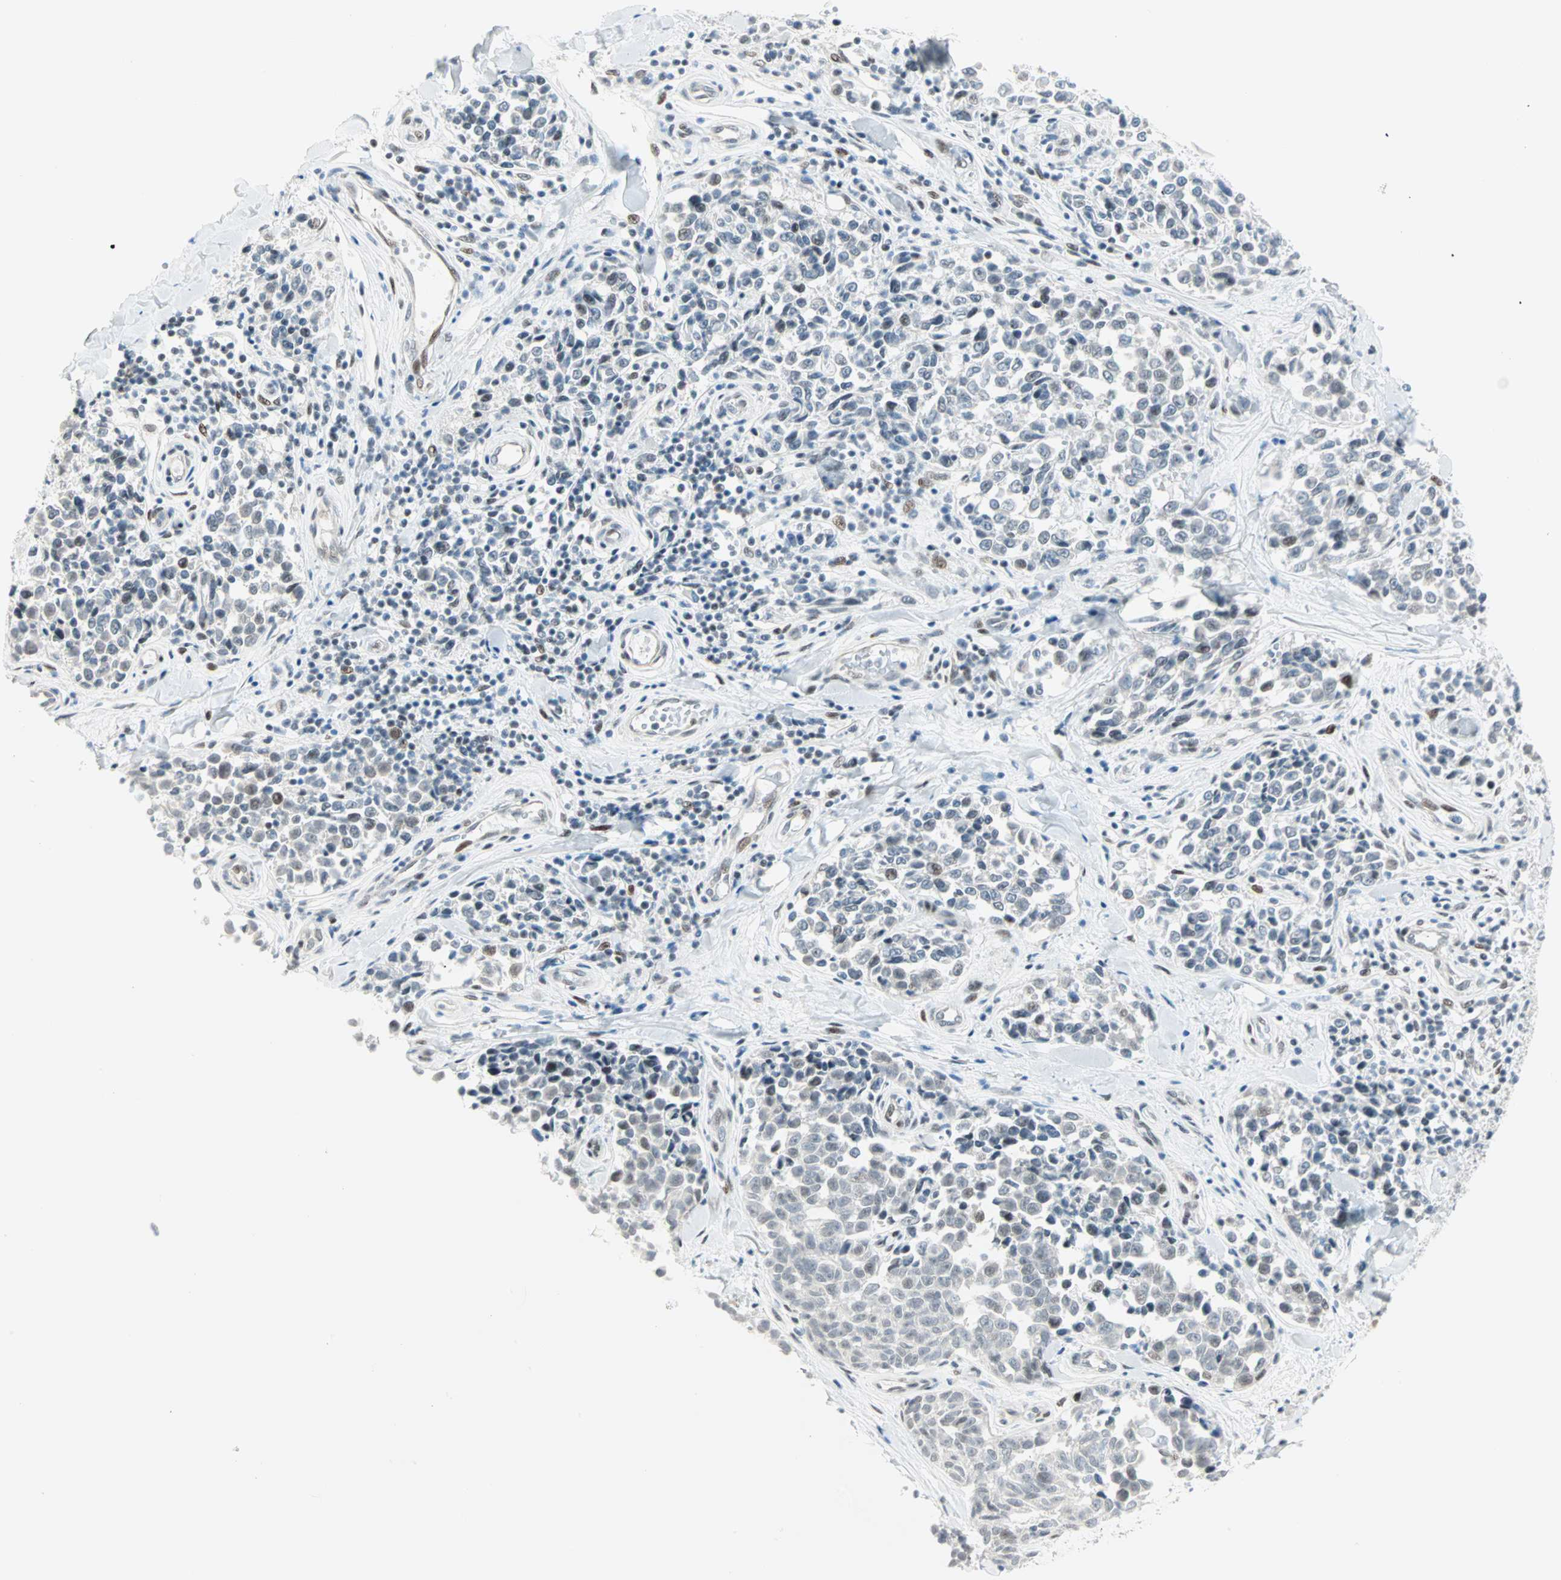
{"staining": {"intensity": "negative", "quantity": "none", "location": "none"}, "tissue": "melanoma", "cell_type": "Tumor cells", "image_type": "cancer", "snomed": [{"axis": "morphology", "description": "Malignant melanoma, NOS"}, {"axis": "topography", "description": "Skin"}], "caption": "This image is of malignant melanoma stained with immunohistochemistry (IHC) to label a protein in brown with the nuclei are counter-stained blue. There is no staining in tumor cells.", "gene": "PKNOX1", "patient": {"sex": "female", "age": 64}}